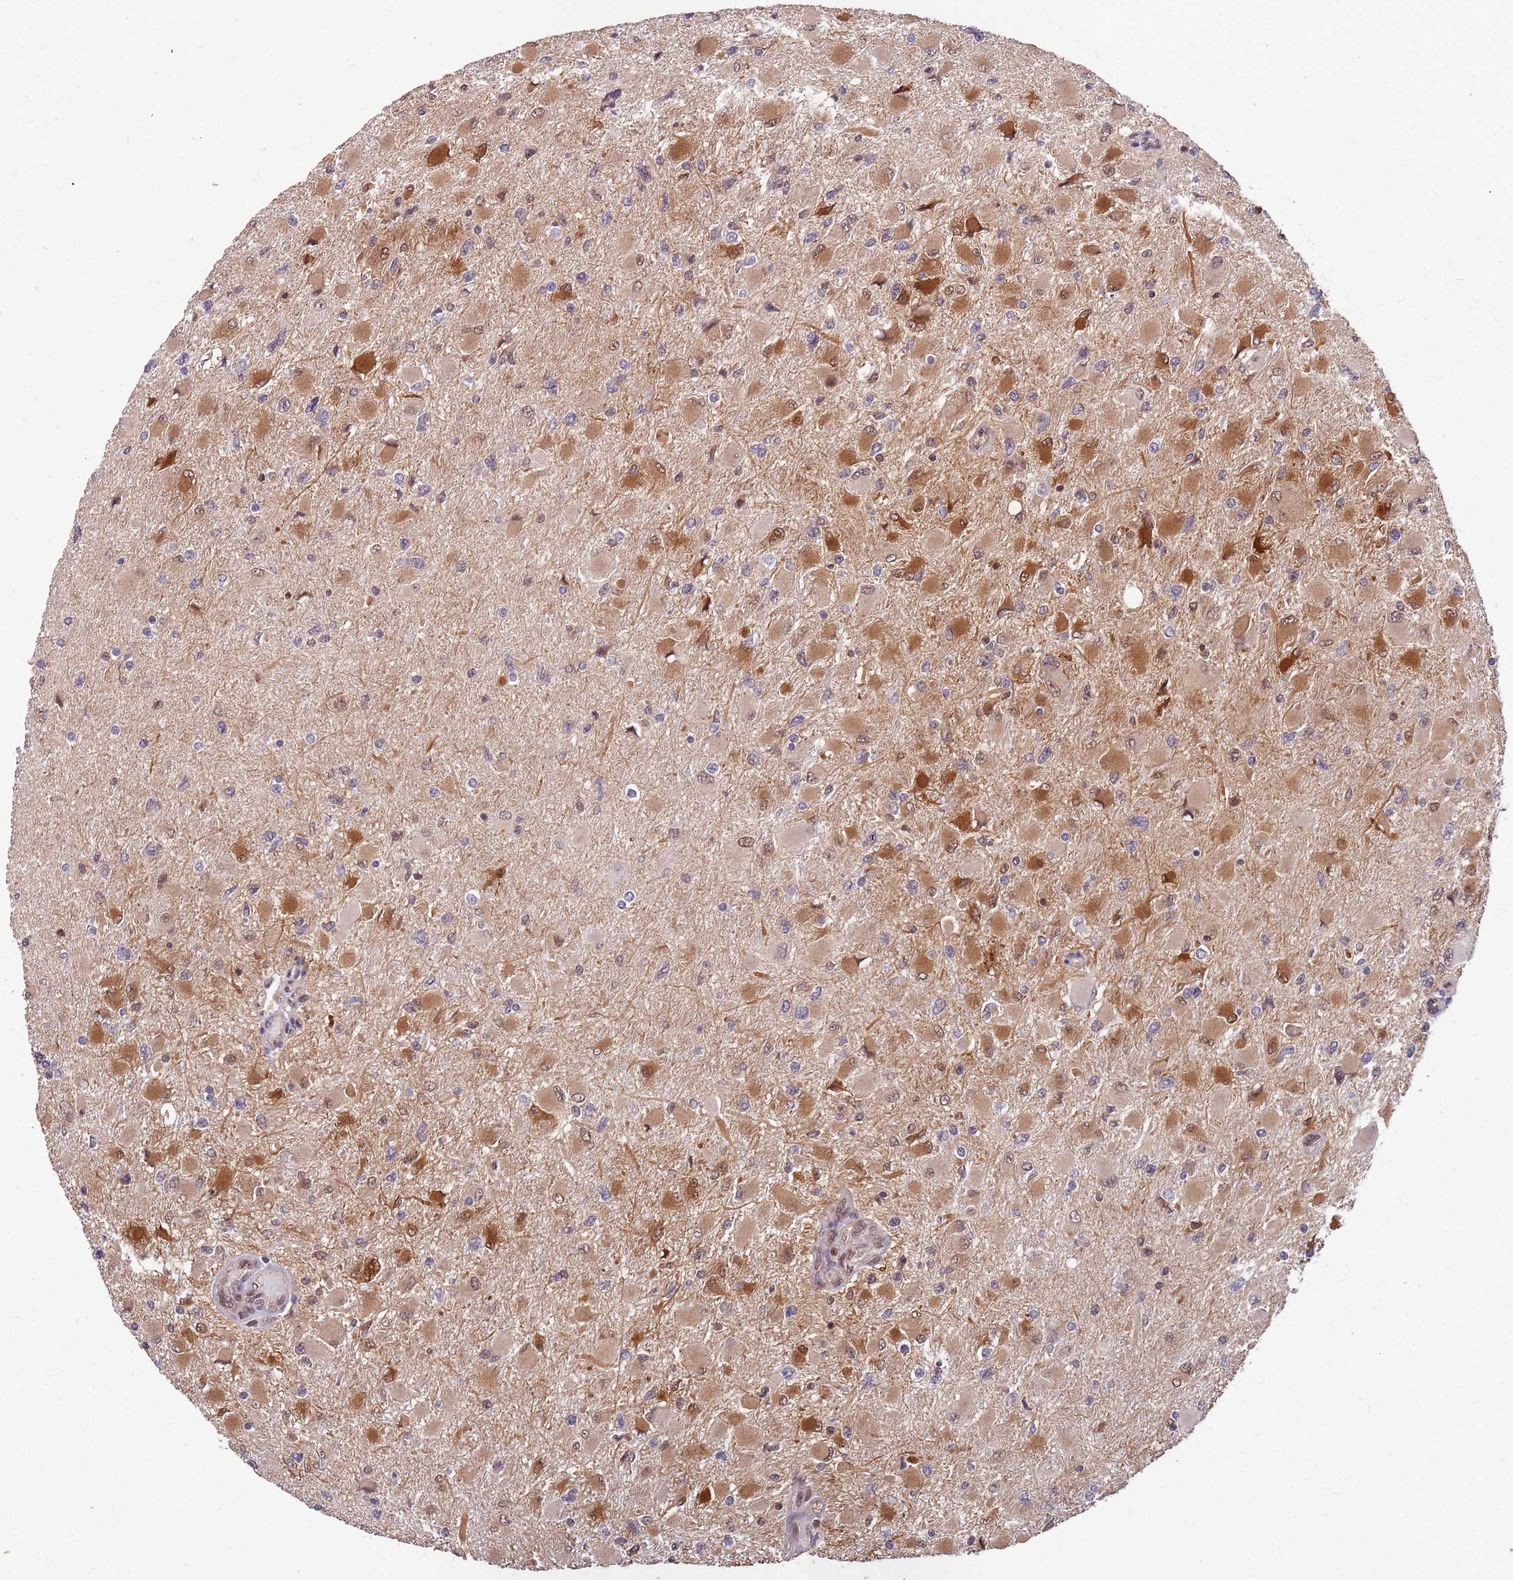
{"staining": {"intensity": "moderate", "quantity": "25%-75%", "location": "cytoplasmic/membranous,nuclear"}, "tissue": "glioma", "cell_type": "Tumor cells", "image_type": "cancer", "snomed": [{"axis": "morphology", "description": "Glioma, malignant, High grade"}, {"axis": "topography", "description": "Cerebral cortex"}], "caption": "This micrograph demonstrates malignant high-grade glioma stained with immunohistochemistry (IHC) to label a protein in brown. The cytoplasmic/membranous and nuclear of tumor cells show moderate positivity for the protein. Nuclei are counter-stained blue.", "gene": "GBP2", "patient": {"sex": "female", "age": 36}}